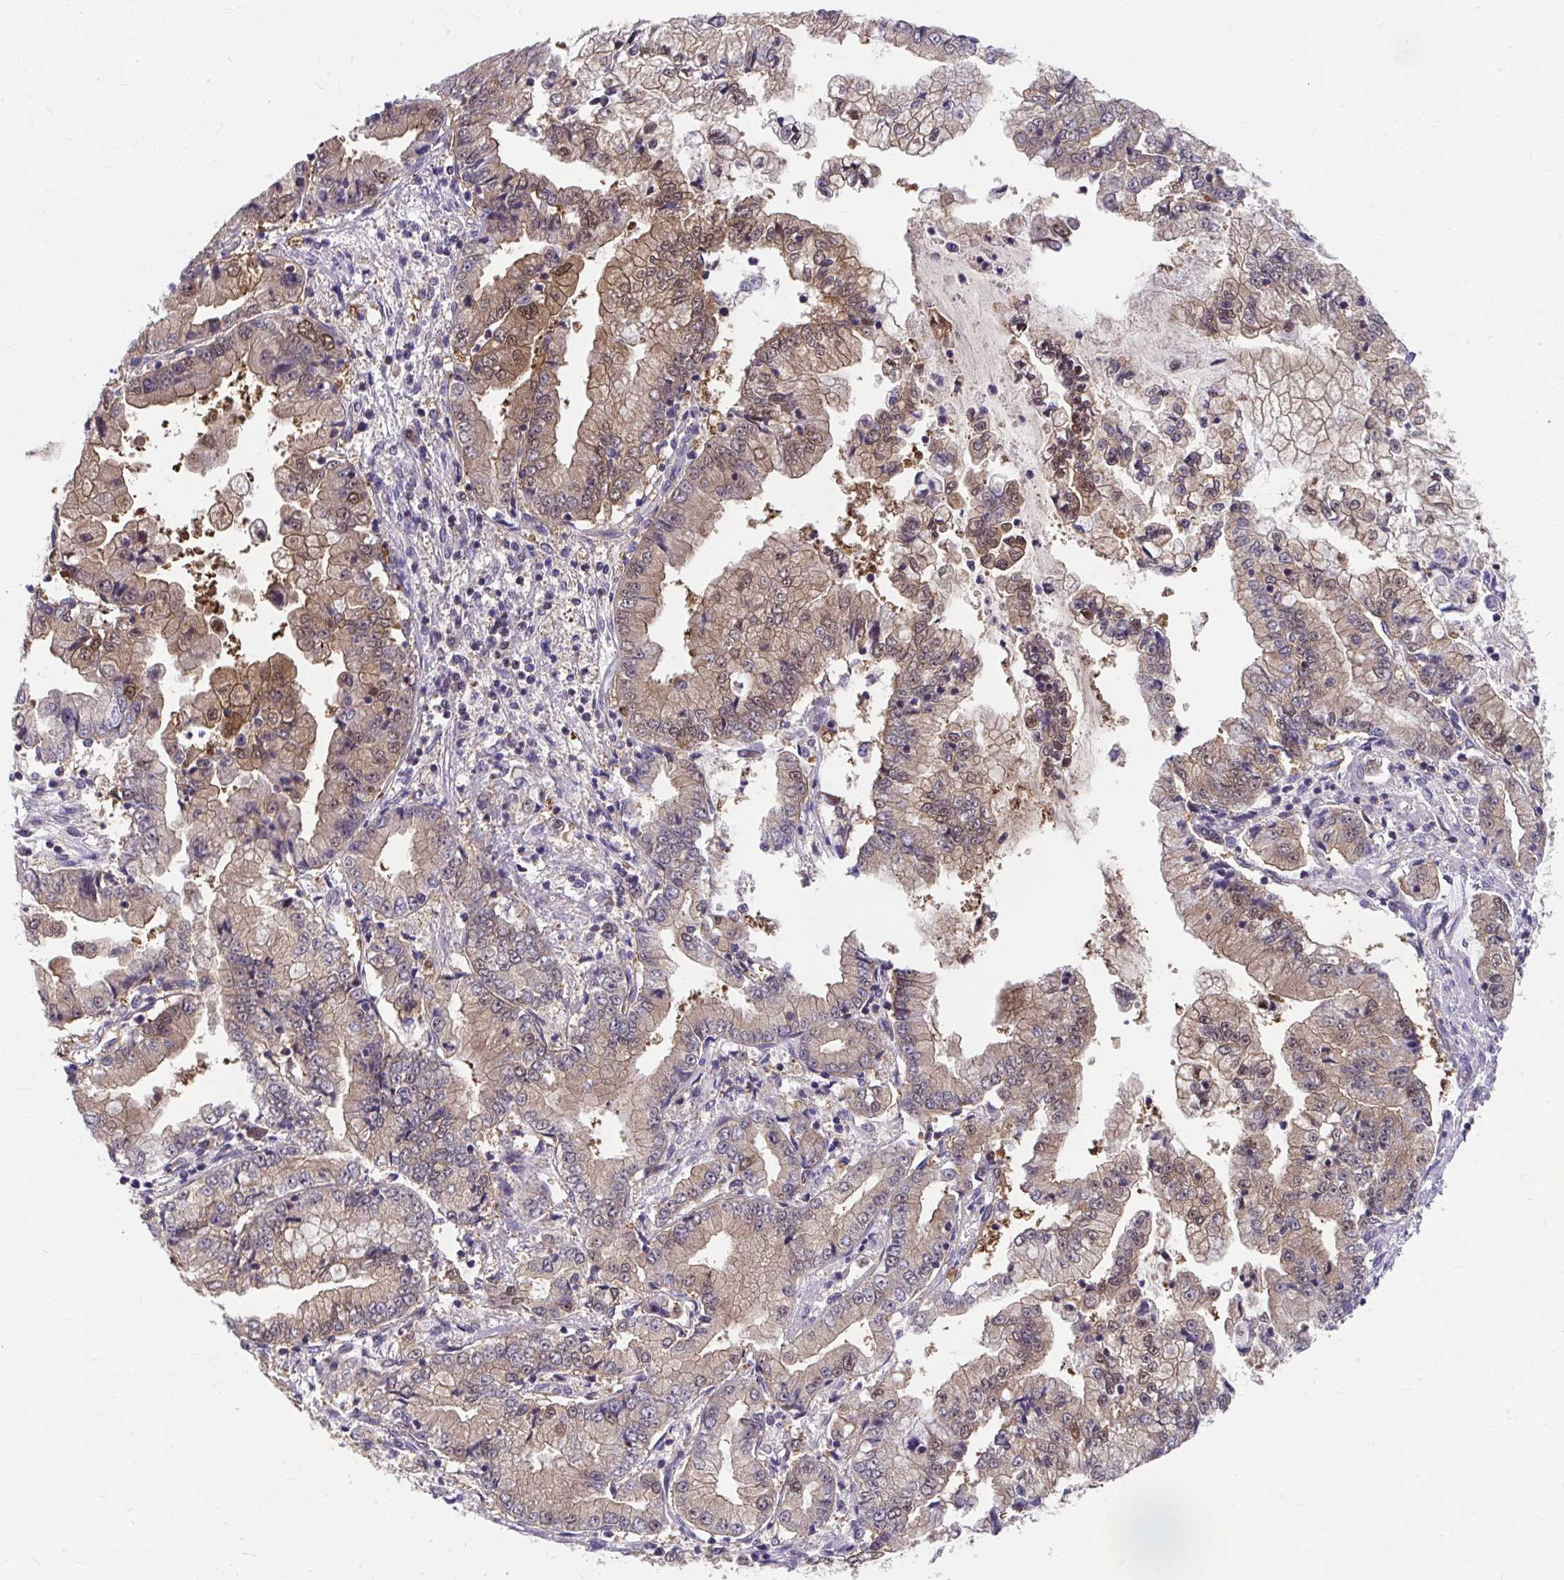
{"staining": {"intensity": "moderate", "quantity": ">75%", "location": "cytoplasmic/membranous,nuclear"}, "tissue": "stomach cancer", "cell_type": "Tumor cells", "image_type": "cancer", "snomed": [{"axis": "morphology", "description": "Adenocarcinoma, NOS"}, {"axis": "topography", "description": "Stomach, upper"}], "caption": "Protein staining of stomach cancer (adenocarcinoma) tissue exhibits moderate cytoplasmic/membranous and nuclear expression in approximately >75% of tumor cells. Using DAB (brown) and hematoxylin (blue) stains, captured at high magnification using brightfield microscopy.", "gene": "PCDHB7", "patient": {"sex": "female", "age": 74}}